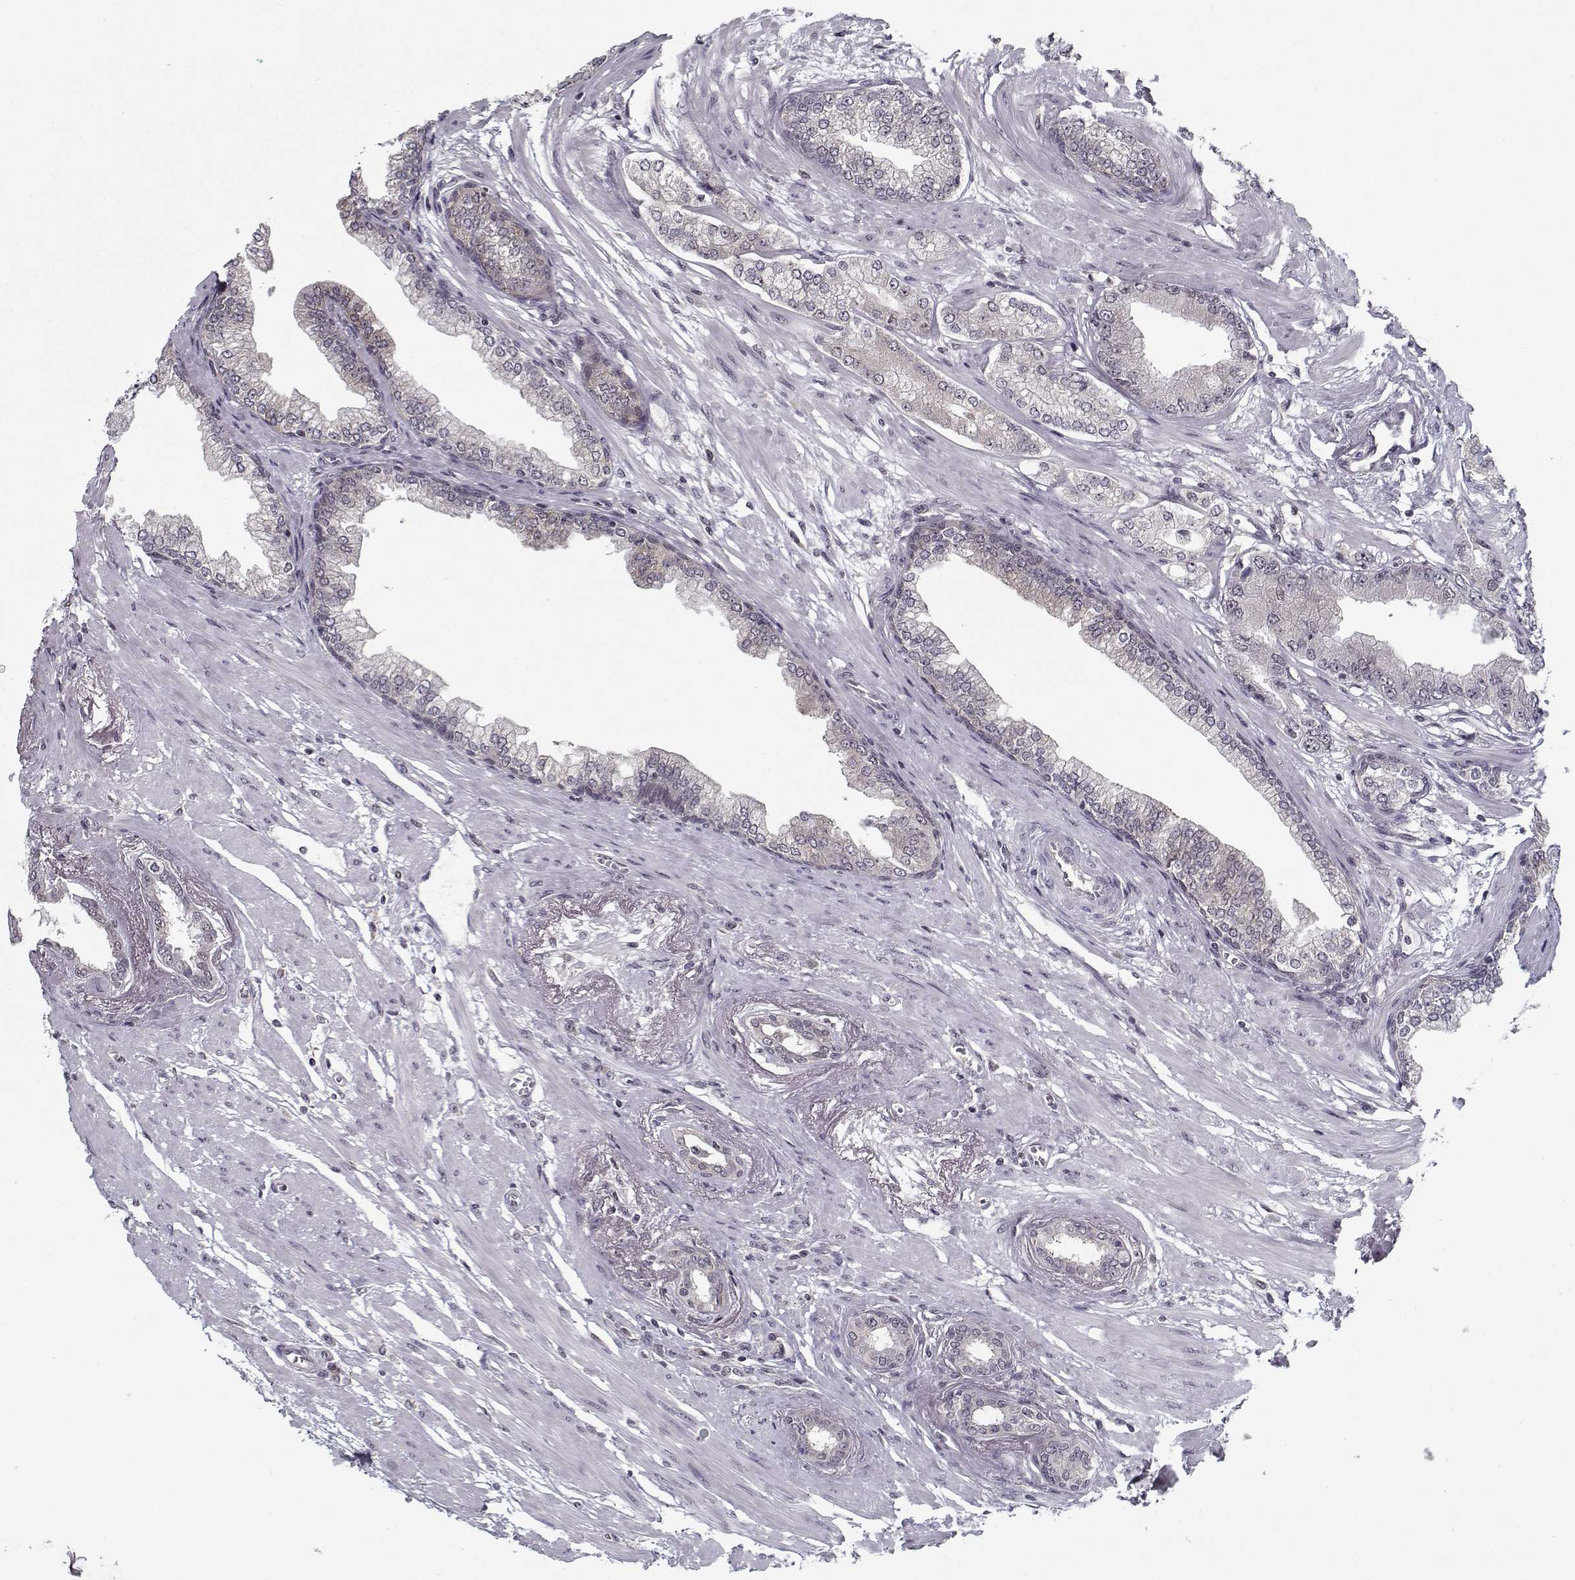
{"staining": {"intensity": "negative", "quantity": "none", "location": "none"}, "tissue": "prostate cancer", "cell_type": "Tumor cells", "image_type": "cancer", "snomed": [{"axis": "morphology", "description": "Adenocarcinoma, Low grade"}, {"axis": "topography", "description": "Prostate"}], "caption": "Immunohistochemistry (IHC) histopathology image of neoplastic tissue: human prostate cancer (low-grade adenocarcinoma) stained with DAB (3,3'-diaminobenzidine) demonstrates no significant protein staining in tumor cells.", "gene": "TESPA1", "patient": {"sex": "male", "age": 60}}